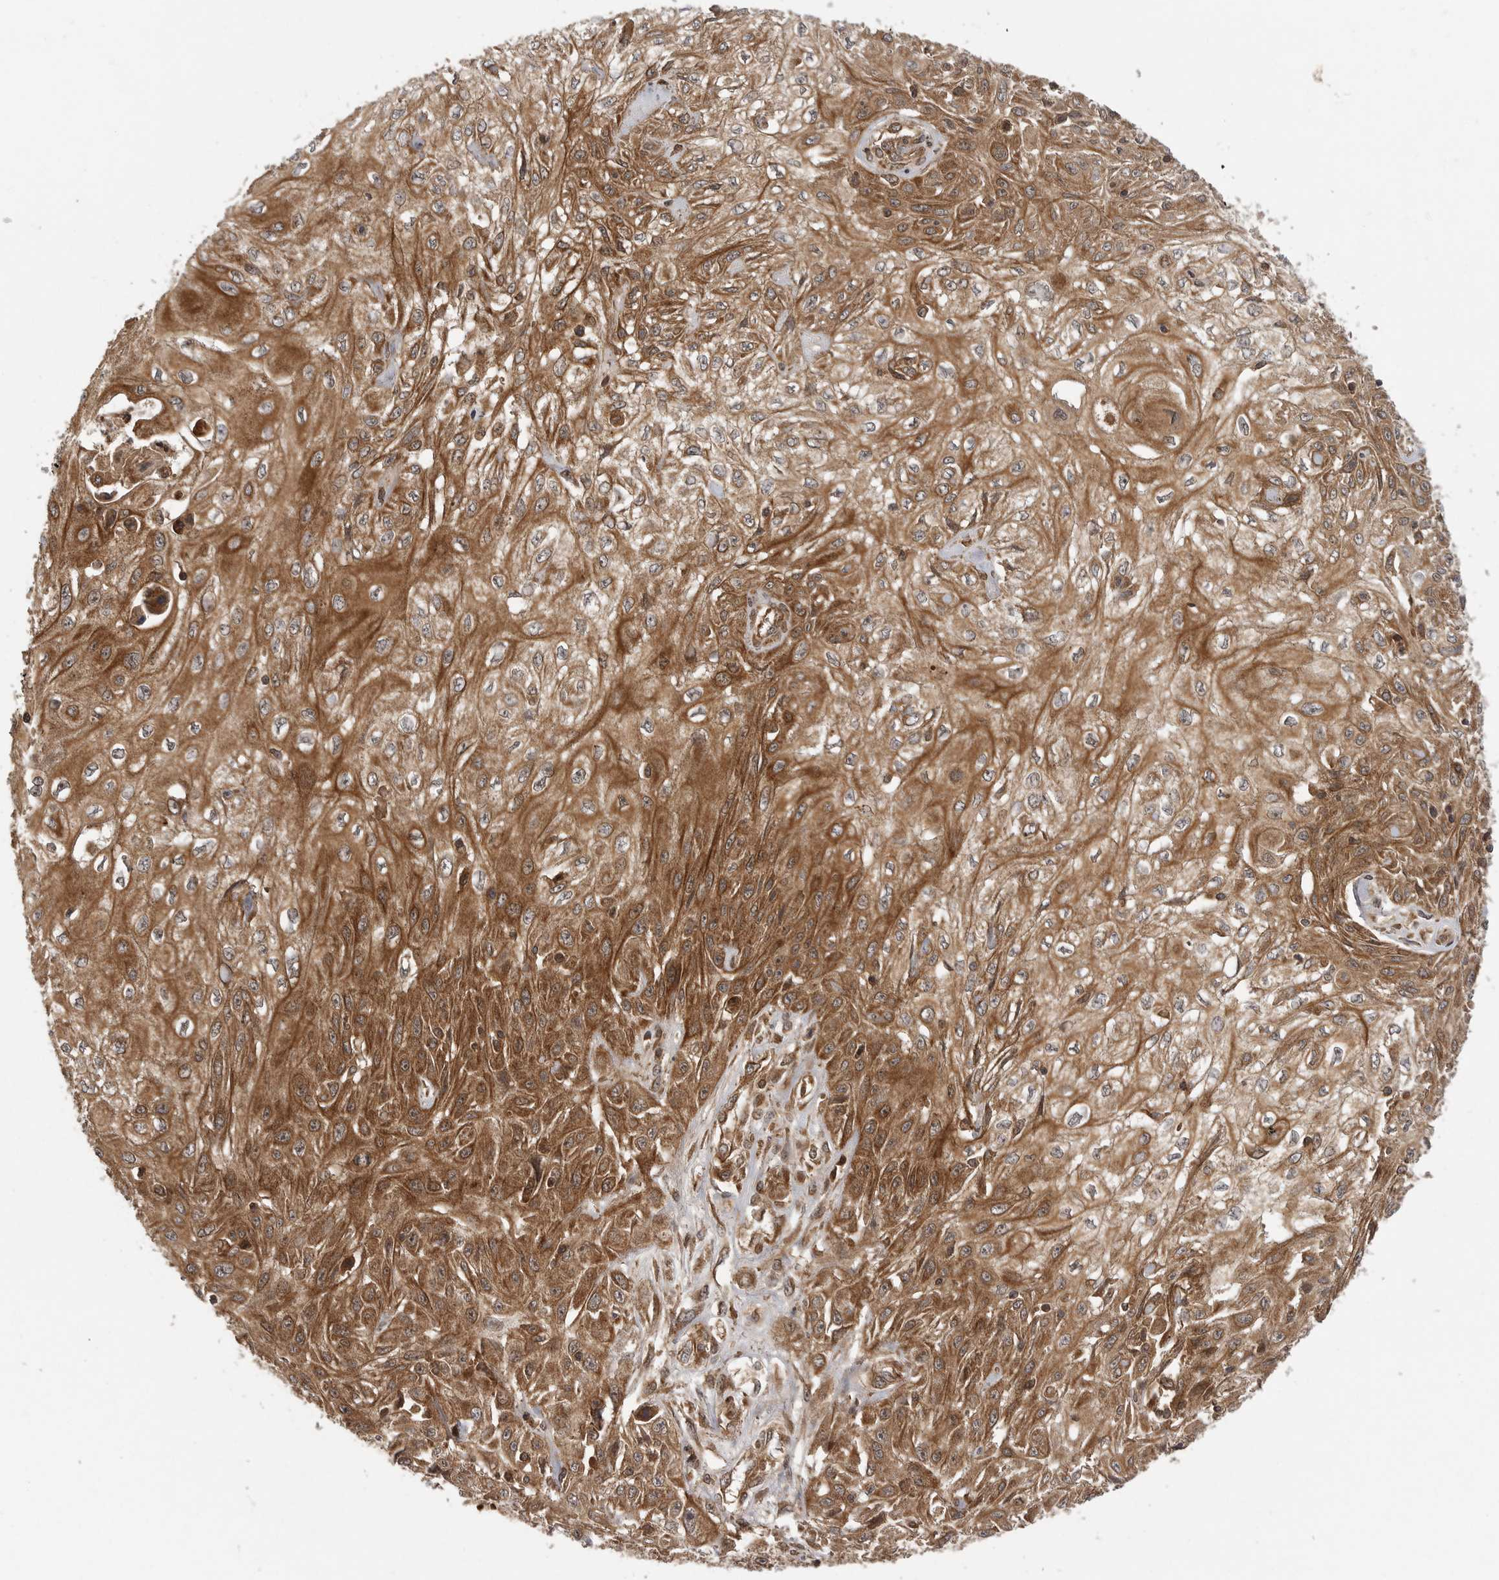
{"staining": {"intensity": "moderate", "quantity": ">75%", "location": "cytoplasmic/membranous"}, "tissue": "skin cancer", "cell_type": "Tumor cells", "image_type": "cancer", "snomed": [{"axis": "morphology", "description": "Squamous cell carcinoma, NOS"}, {"axis": "morphology", "description": "Squamous cell carcinoma, metastatic, NOS"}, {"axis": "topography", "description": "Skin"}, {"axis": "topography", "description": "Lymph node"}], "caption": "Human skin cancer stained for a protein (brown) reveals moderate cytoplasmic/membranous positive expression in approximately >75% of tumor cells.", "gene": "PRDX4", "patient": {"sex": "male", "age": 75}}